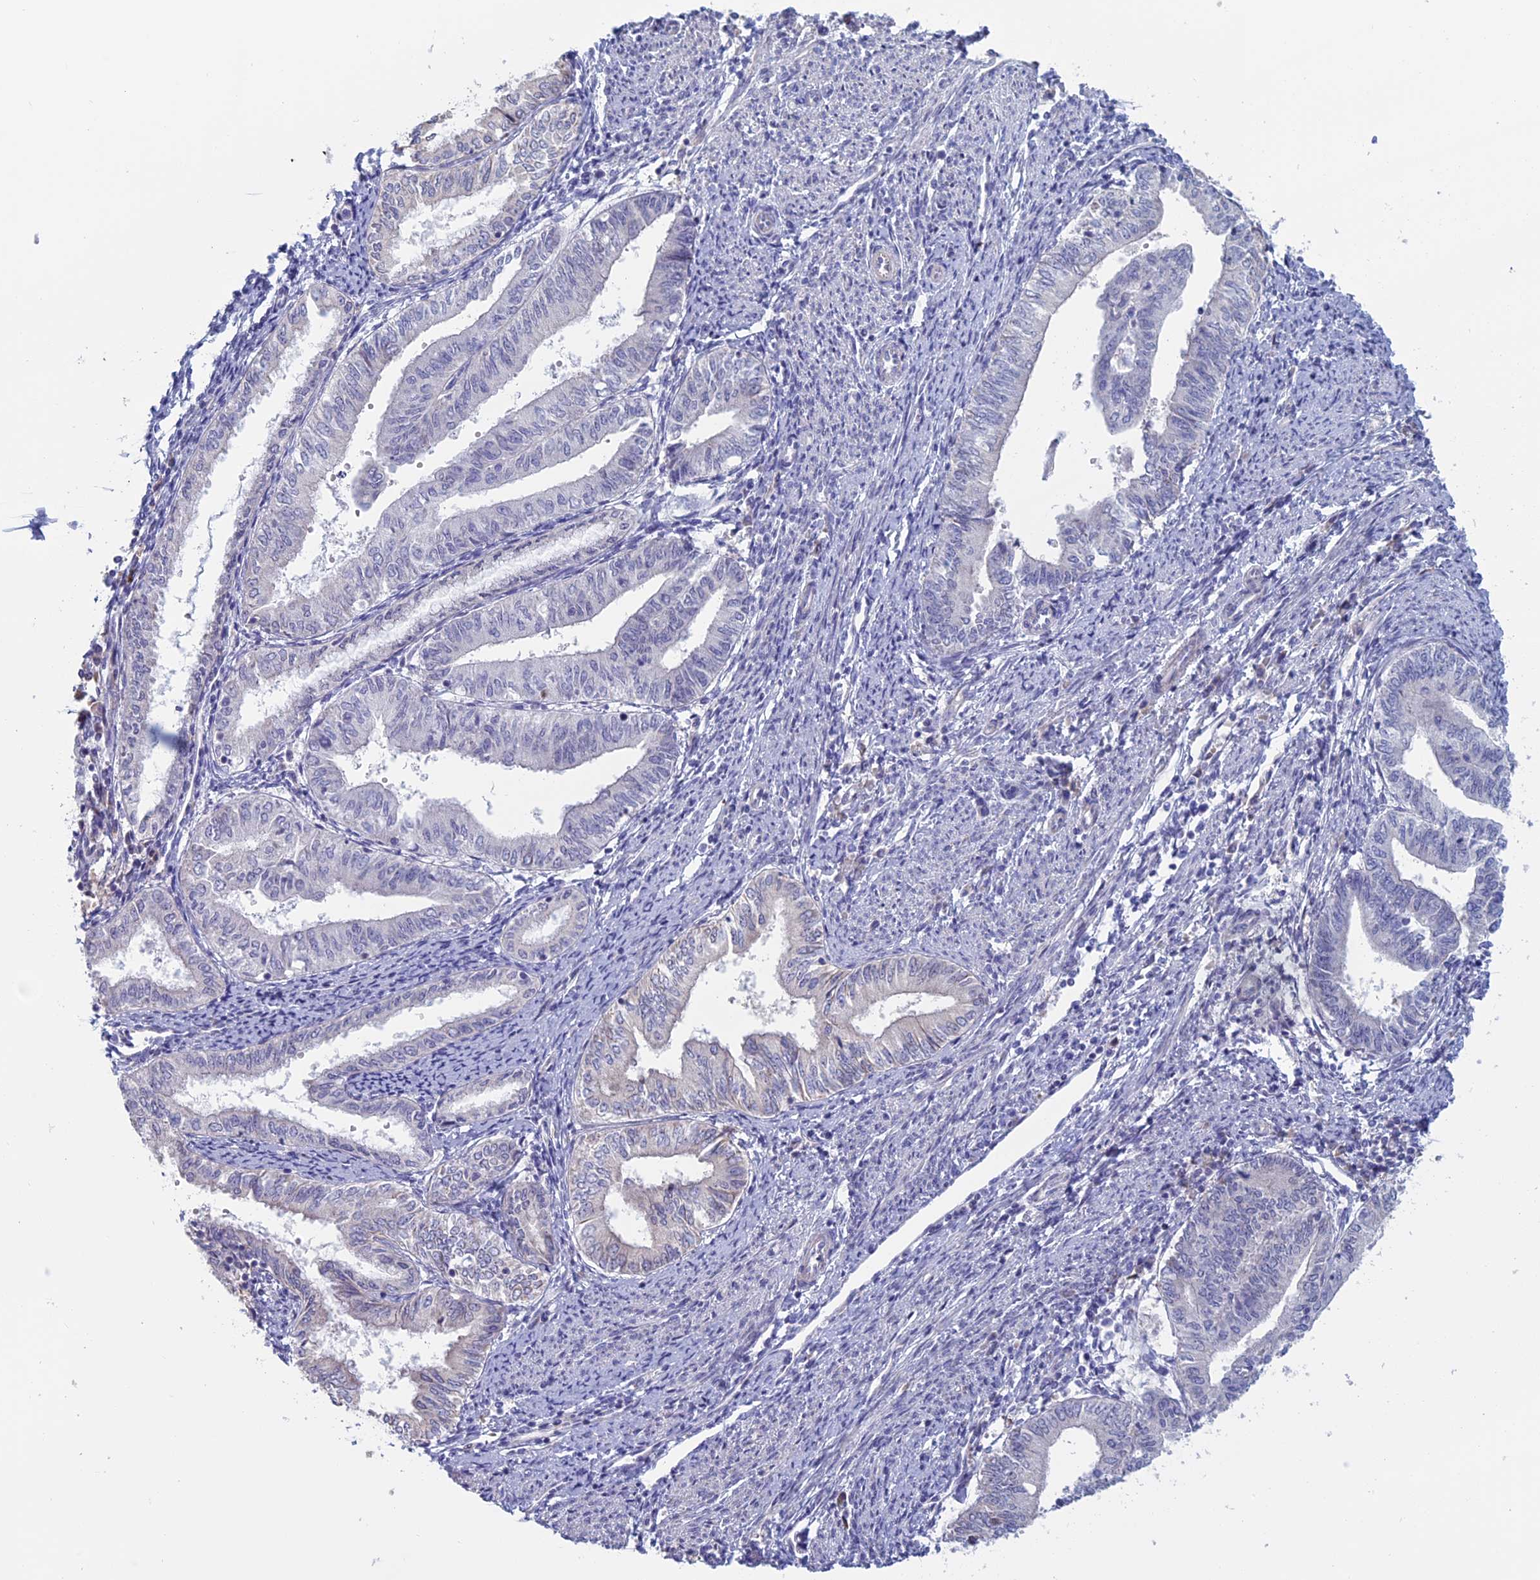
{"staining": {"intensity": "negative", "quantity": "none", "location": "none"}, "tissue": "endometrial cancer", "cell_type": "Tumor cells", "image_type": "cancer", "snomed": [{"axis": "morphology", "description": "Adenocarcinoma, NOS"}, {"axis": "topography", "description": "Endometrium"}], "caption": "DAB immunohistochemical staining of human endometrial cancer (adenocarcinoma) reveals no significant staining in tumor cells.", "gene": "BCL2L10", "patient": {"sex": "female", "age": 66}}